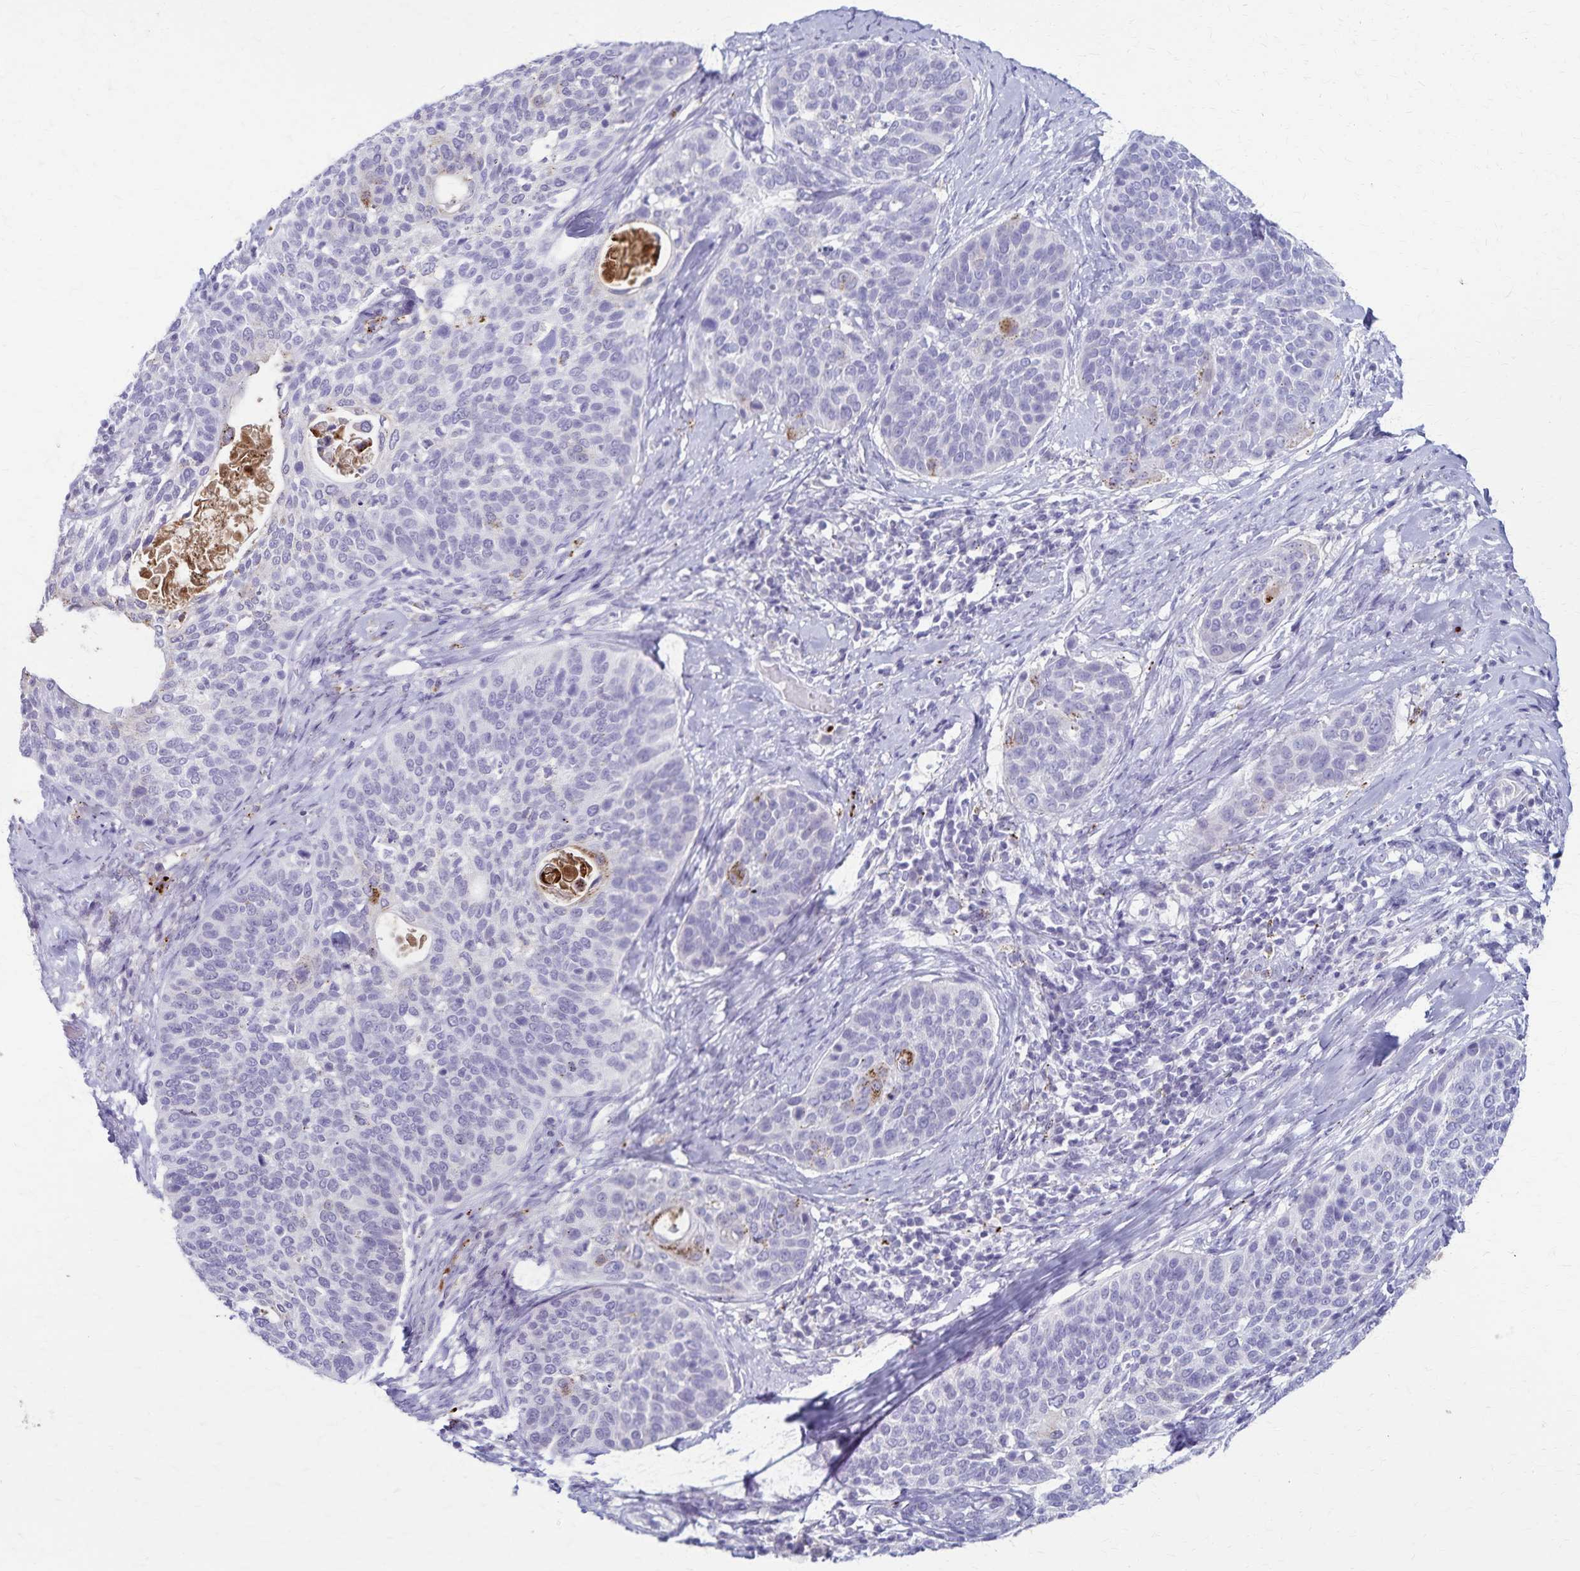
{"staining": {"intensity": "negative", "quantity": "none", "location": "none"}, "tissue": "cervical cancer", "cell_type": "Tumor cells", "image_type": "cancer", "snomed": [{"axis": "morphology", "description": "Squamous cell carcinoma, NOS"}, {"axis": "topography", "description": "Cervix"}], "caption": "High magnification brightfield microscopy of cervical cancer (squamous cell carcinoma) stained with DAB (brown) and counterstained with hematoxylin (blue): tumor cells show no significant expression. (Immunohistochemistry (ihc), brightfield microscopy, high magnification).", "gene": "TMEM60", "patient": {"sex": "female", "age": 69}}